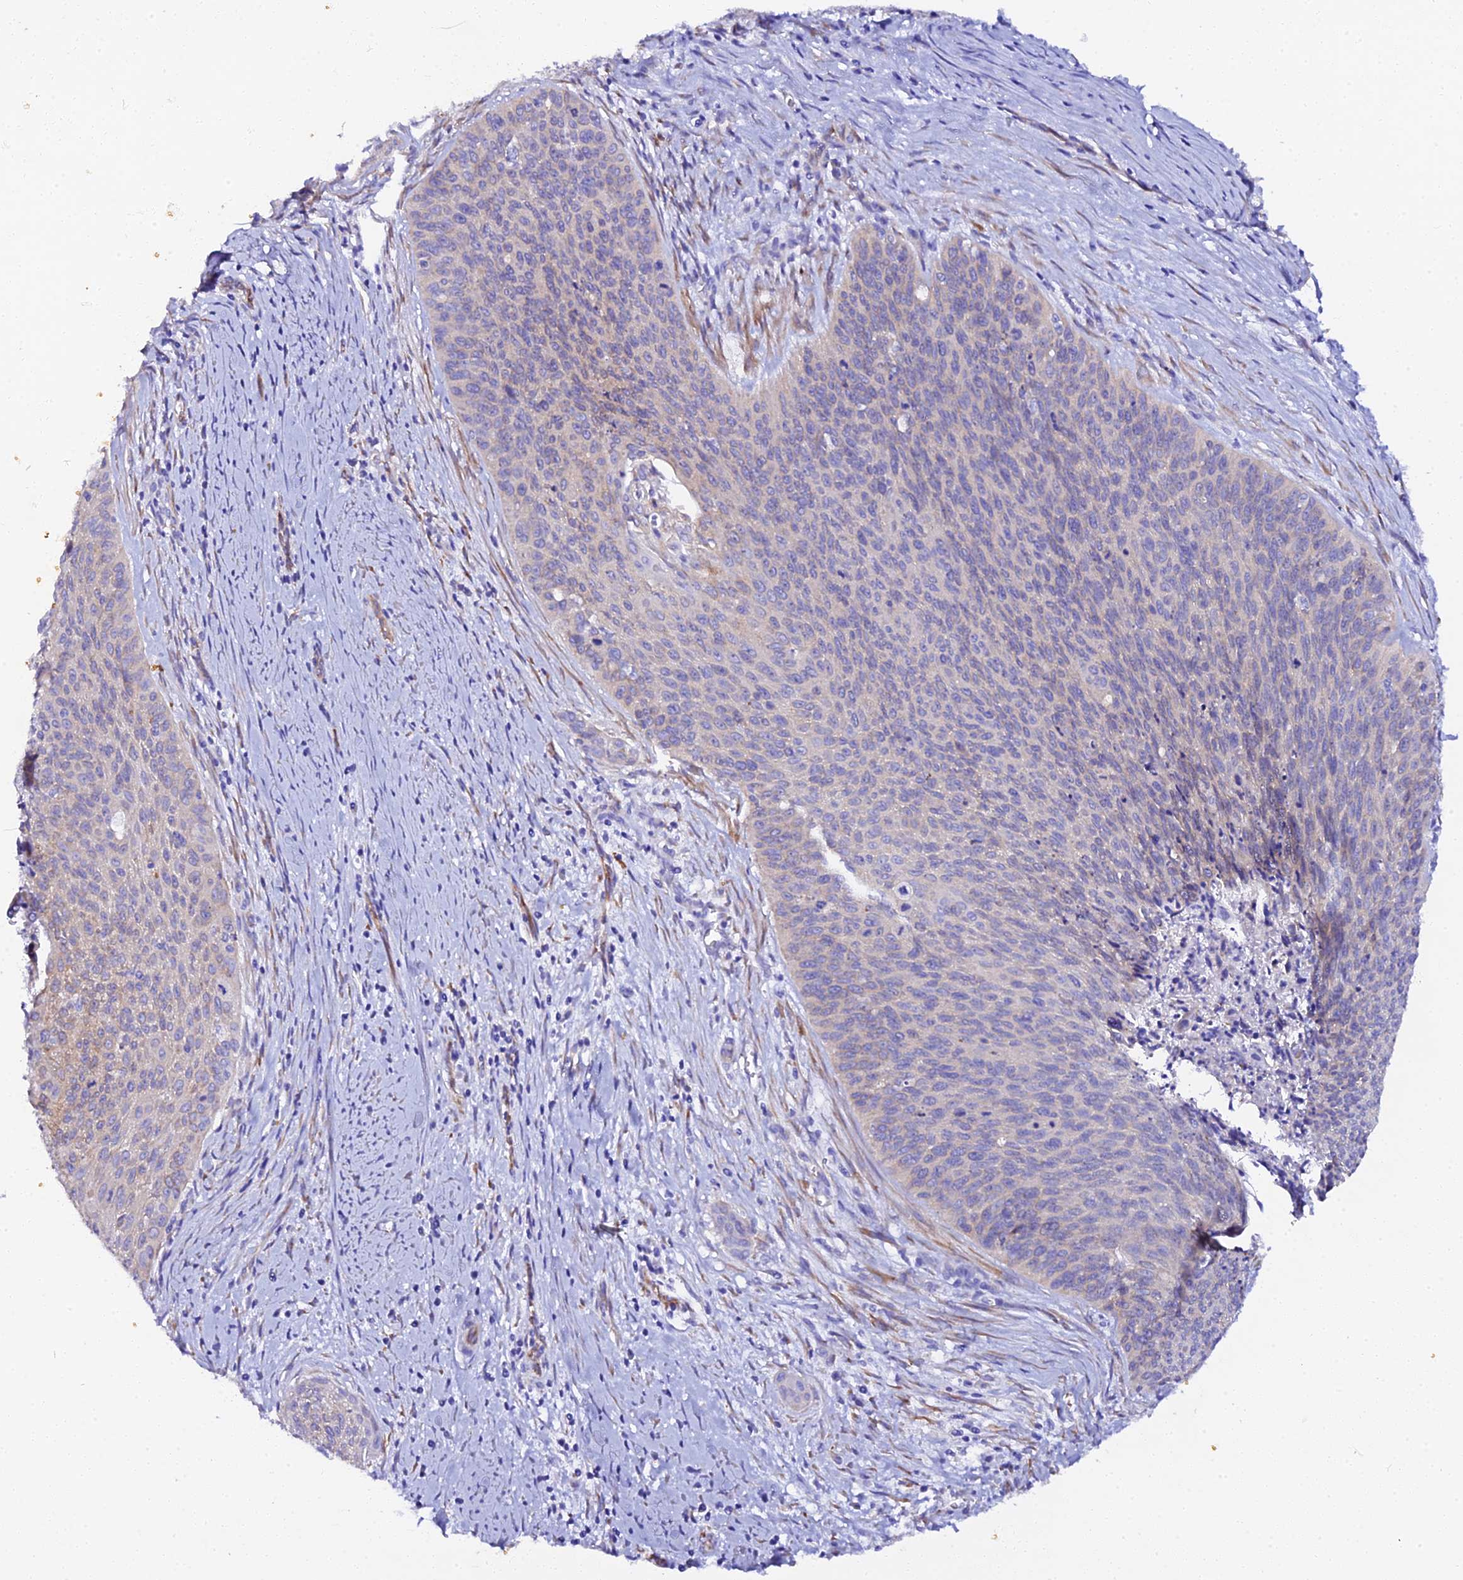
{"staining": {"intensity": "negative", "quantity": "none", "location": "none"}, "tissue": "cervical cancer", "cell_type": "Tumor cells", "image_type": "cancer", "snomed": [{"axis": "morphology", "description": "Squamous cell carcinoma, NOS"}, {"axis": "topography", "description": "Cervix"}], "caption": "A photomicrograph of human cervical cancer (squamous cell carcinoma) is negative for staining in tumor cells. (IHC, brightfield microscopy, high magnification).", "gene": "CFAP45", "patient": {"sex": "female", "age": 55}}